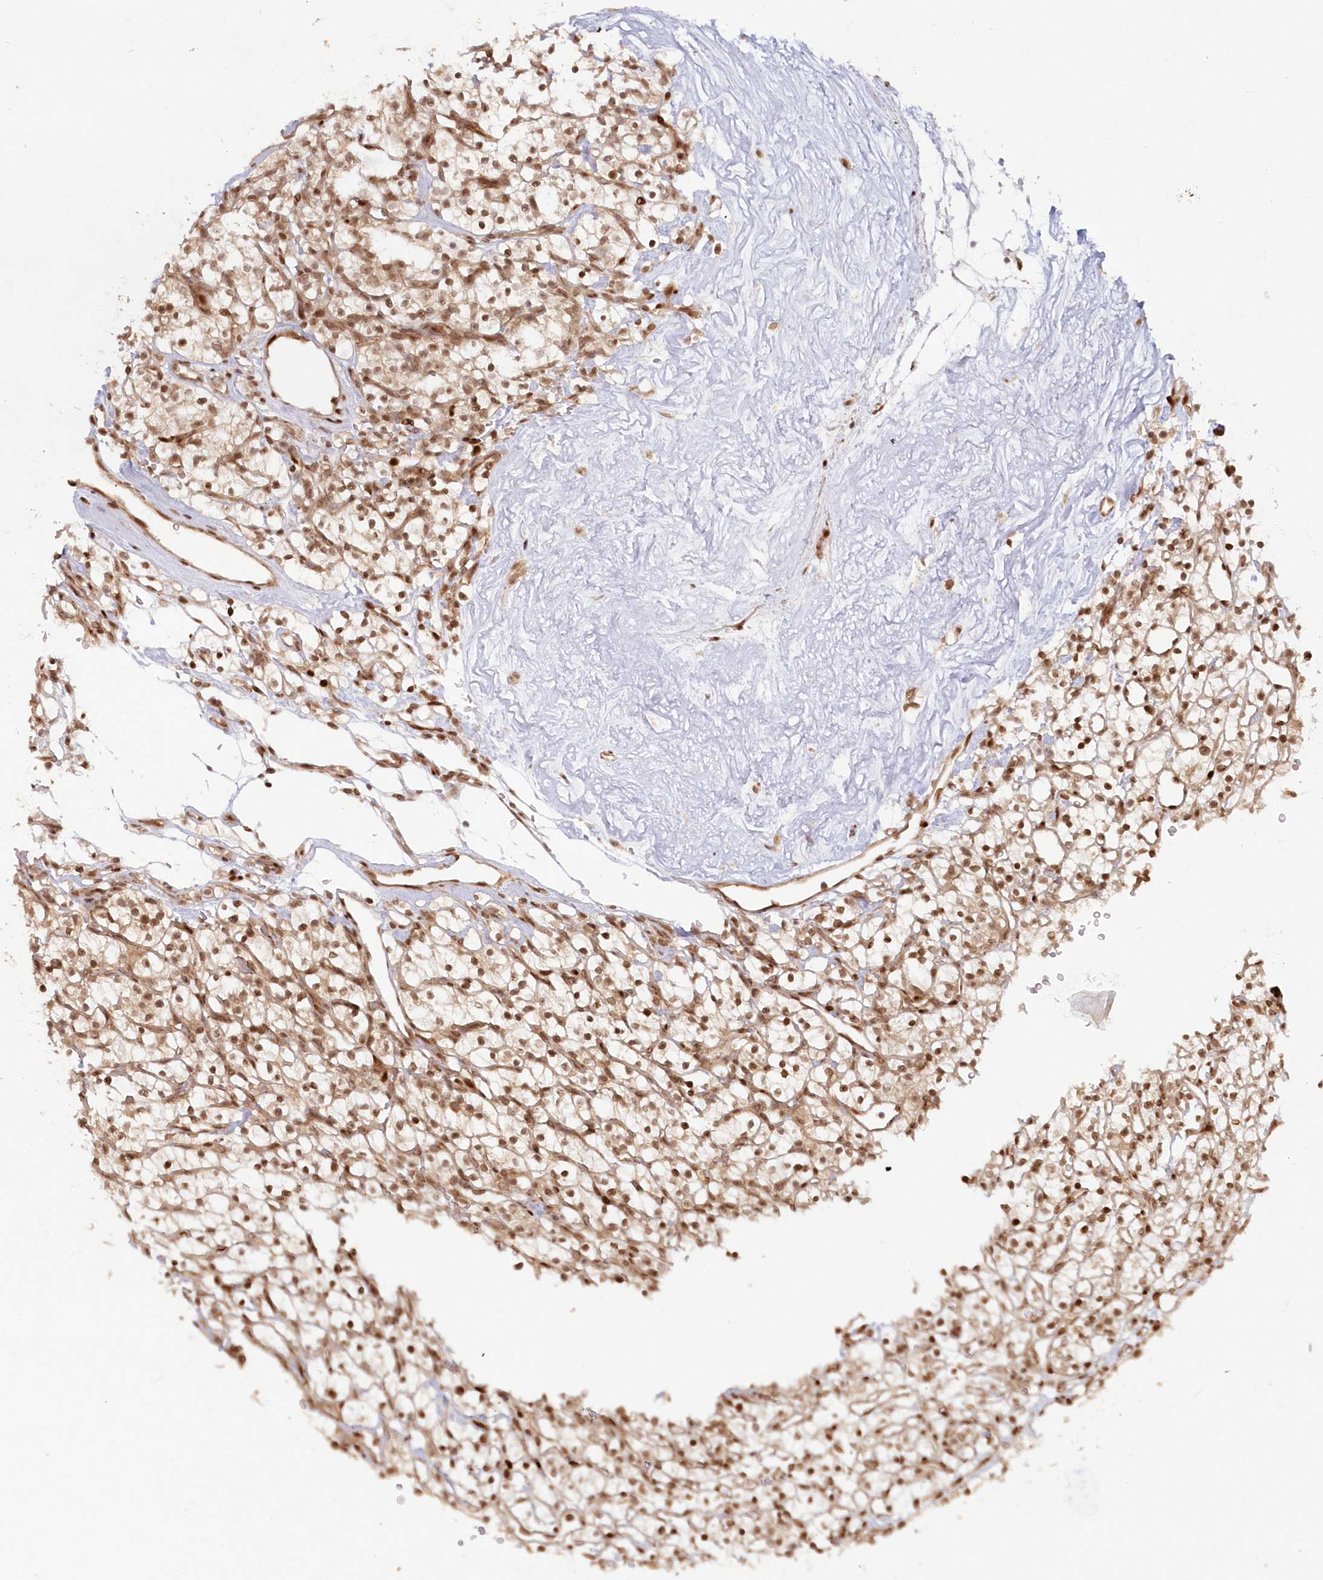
{"staining": {"intensity": "moderate", "quantity": ">75%", "location": "cytoplasmic/membranous,nuclear"}, "tissue": "renal cancer", "cell_type": "Tumor cells", "image_type": "cancer", "snomed": [{"axis": "morphology", "description": "Adenocarcinoma, NOS"}, {"axis": "topography", "description": "Kidney"}], "caption": "A medium amount of moderate cytoplasmic/membranous and nuclear expression is present in approximately >75% of tumor cells in renal adenocarcinoma tissue.", "gene": "TOGARAM2", "patient": {"sex": "female", "age": 57}}